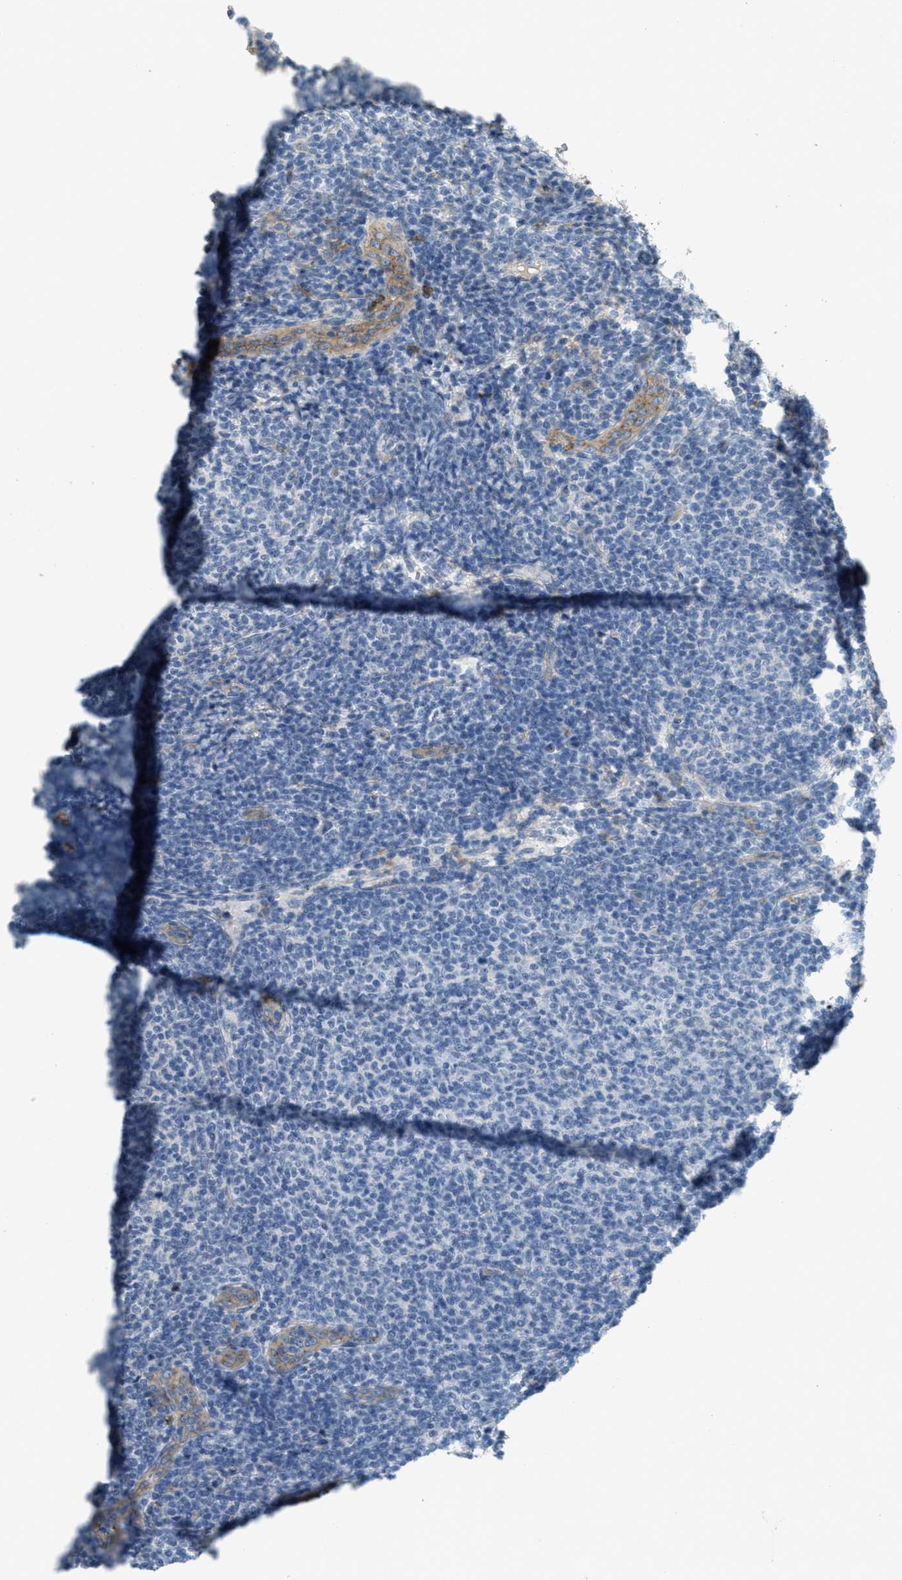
{"staining": {"intensity": "negative", "quantity": "none", "location": "none"}, "tissue": "lymphoma", "cell_type": "Tumor cells", "image_type": "cancer", "snomed": [{"axis": "morphology", "description": "Malignant lymphoma, non-Hodgkin's type, Low grade"}, {"axis": "topography", "description": "Lymph node"}], "caption": "This is an IHC photomicrograph of malignant lymphoma, non-Hodgkin's type (low-grade). There is no positivity in tumor cells.", "gene": "ADCY5", "patient": {"sex": "male", "age": 66}}